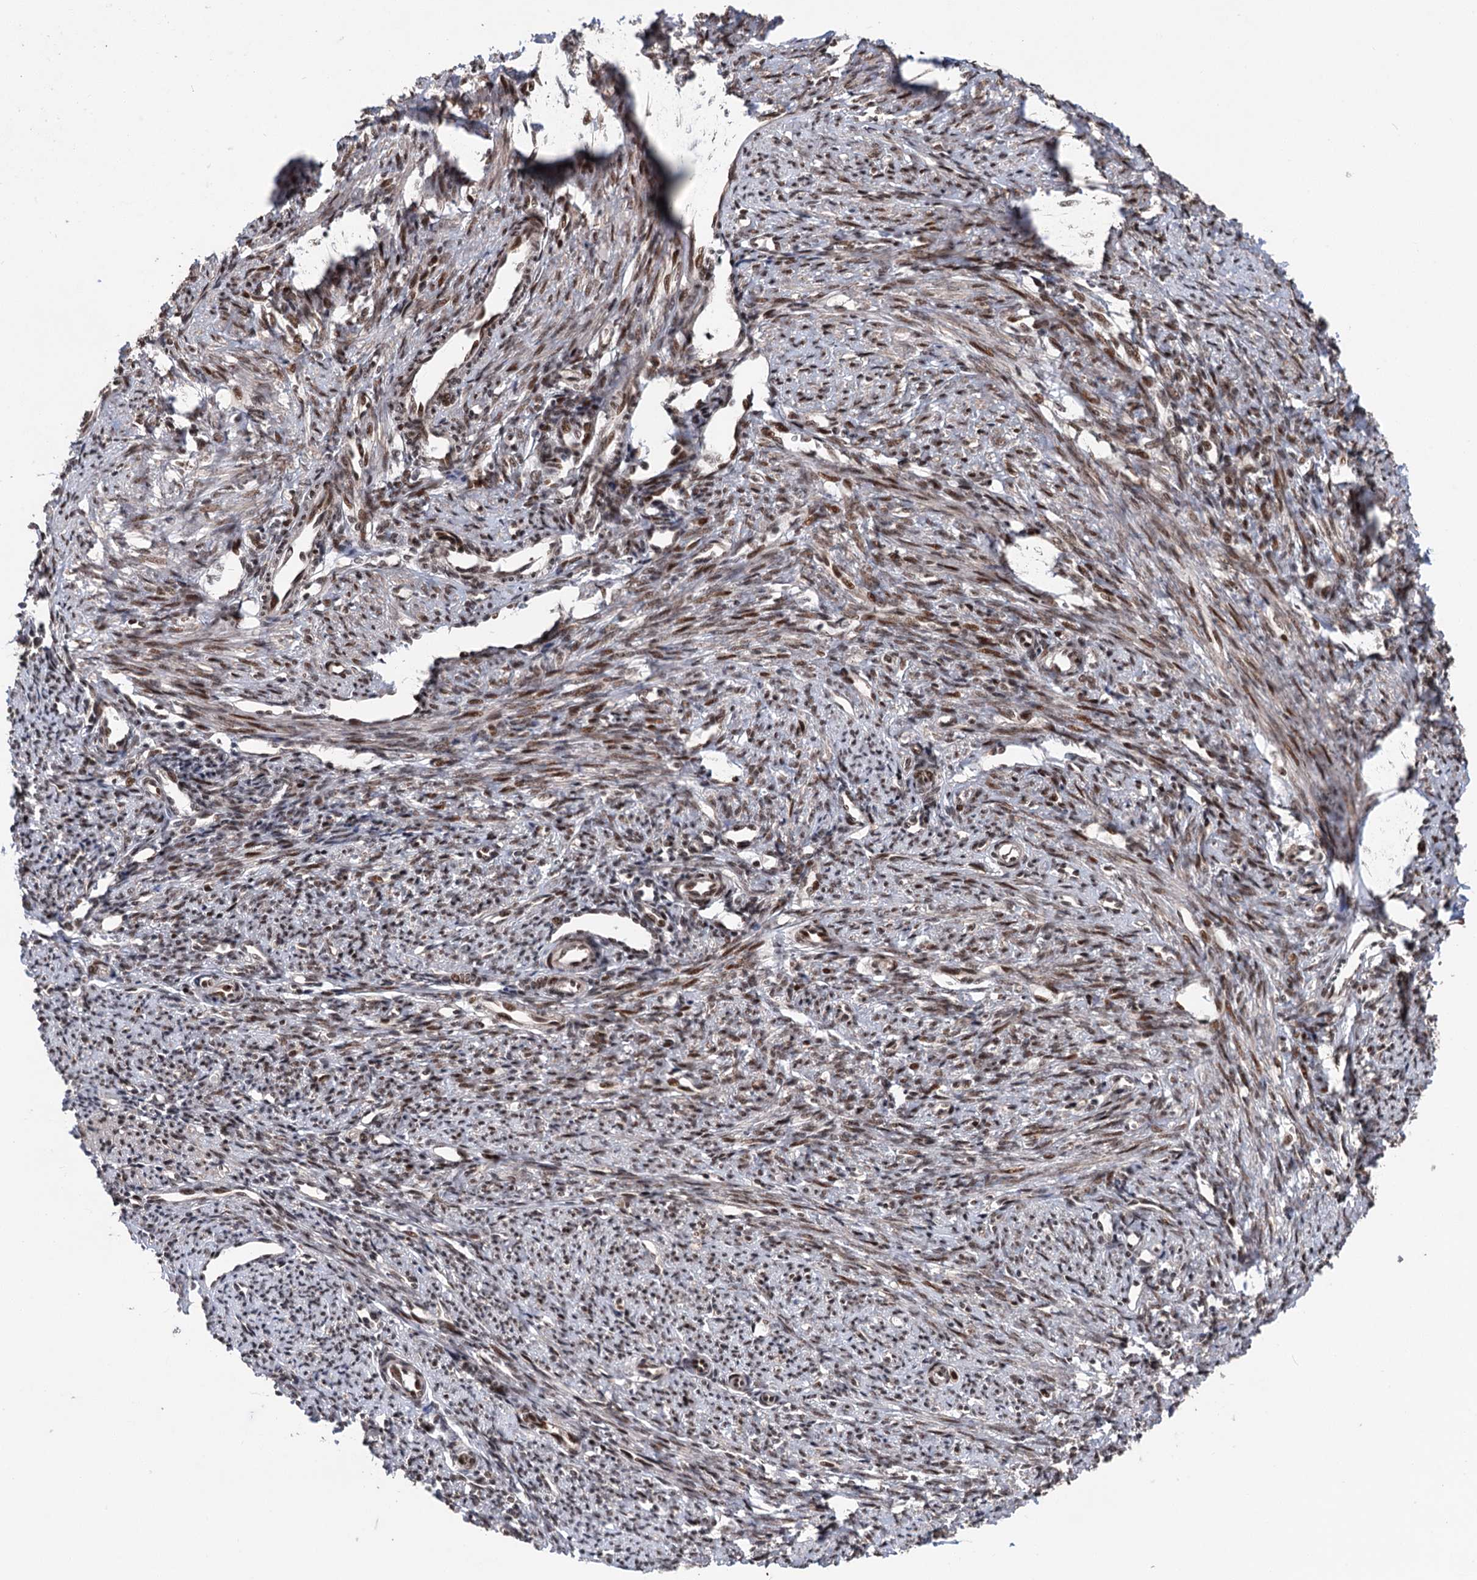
{"staining": {"intensity": "moderate", "quantity": ">75%", "location": "cytoplasmic/membranous,nuclear"}, "tissue": "smooth muscle", "cell_type": "Smooth muscle cells", "image_type": "normal", "snomed": [{"axis": "morphology", "description": "Normal tissue, NOS"}, {"axis": "topography", "description": "Smooth muscle"}, {"axis": "topography", "description": "Uterus"}], "caption": "DAB (3,3'-diaminobenzidine) immunohistochemical staining of normal human smooth muscle displays moderate cytoplasmic/membranous,nuclear protein staining in about >75% of smooth muscle cells.", "gene": "MAML1", "patient": {"sex": "female", "age": 59}}